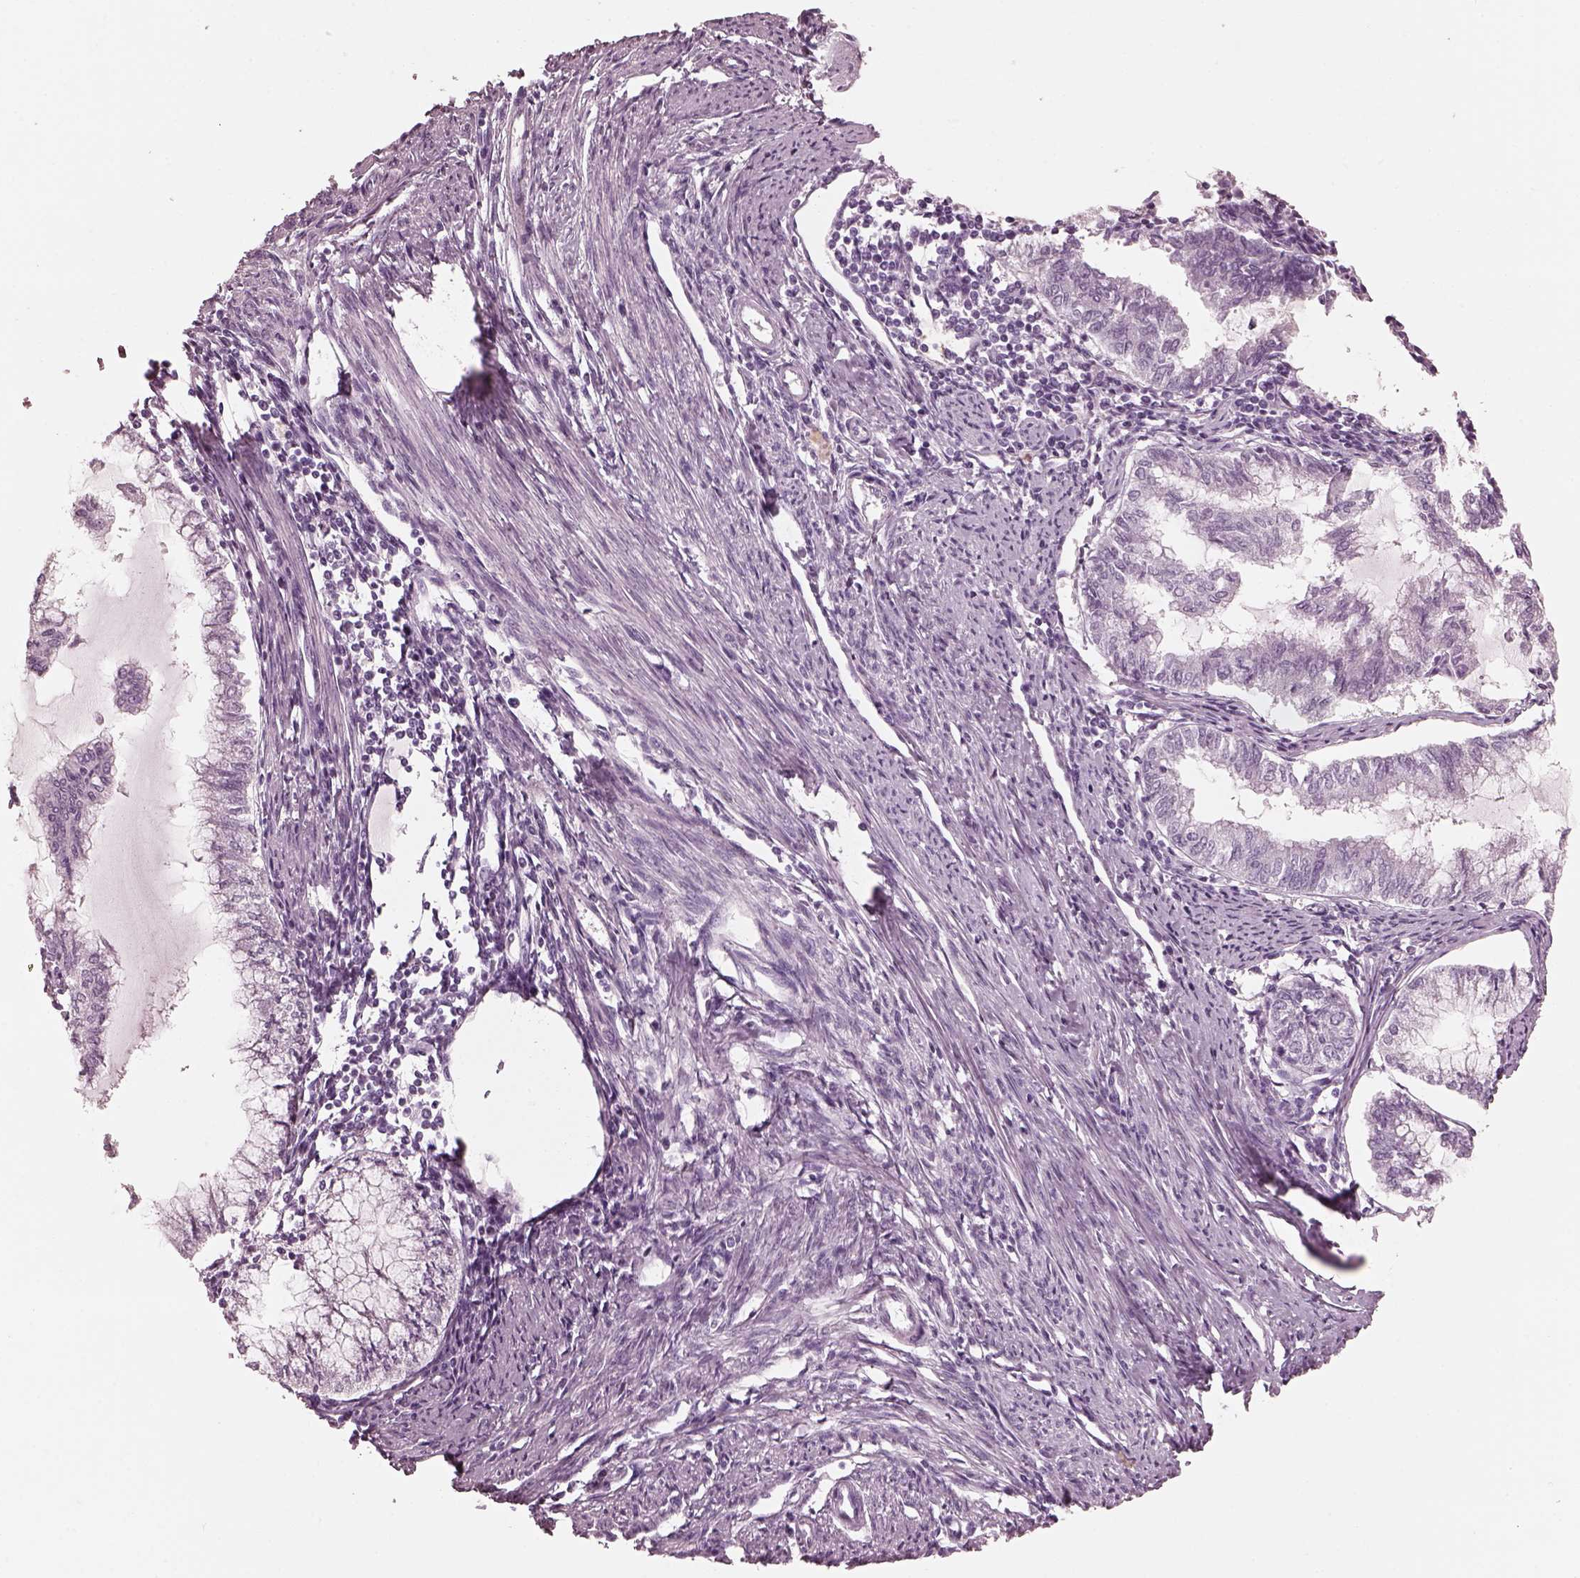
{"staining": {"intensity": "negative", "quantity": "none", "location": "none"}, "tissue": "endometrial cancer", "cell_type": "Tumor cells", "image_type": "cancer", "snomed": [{"axis": "morphology", "description": "Adenocarcinoma, NOS"}, {"axis": "topography", "description": "Endometrium"}], "caption": "A histopathology image of human endometrial cancer is negative for staining in tumor cells. (Immunohistochemistry (ihc), brightfield microscopy, high magnification).", "gene": "FABP9", "patient": {"sex": "female", "age": 79}}